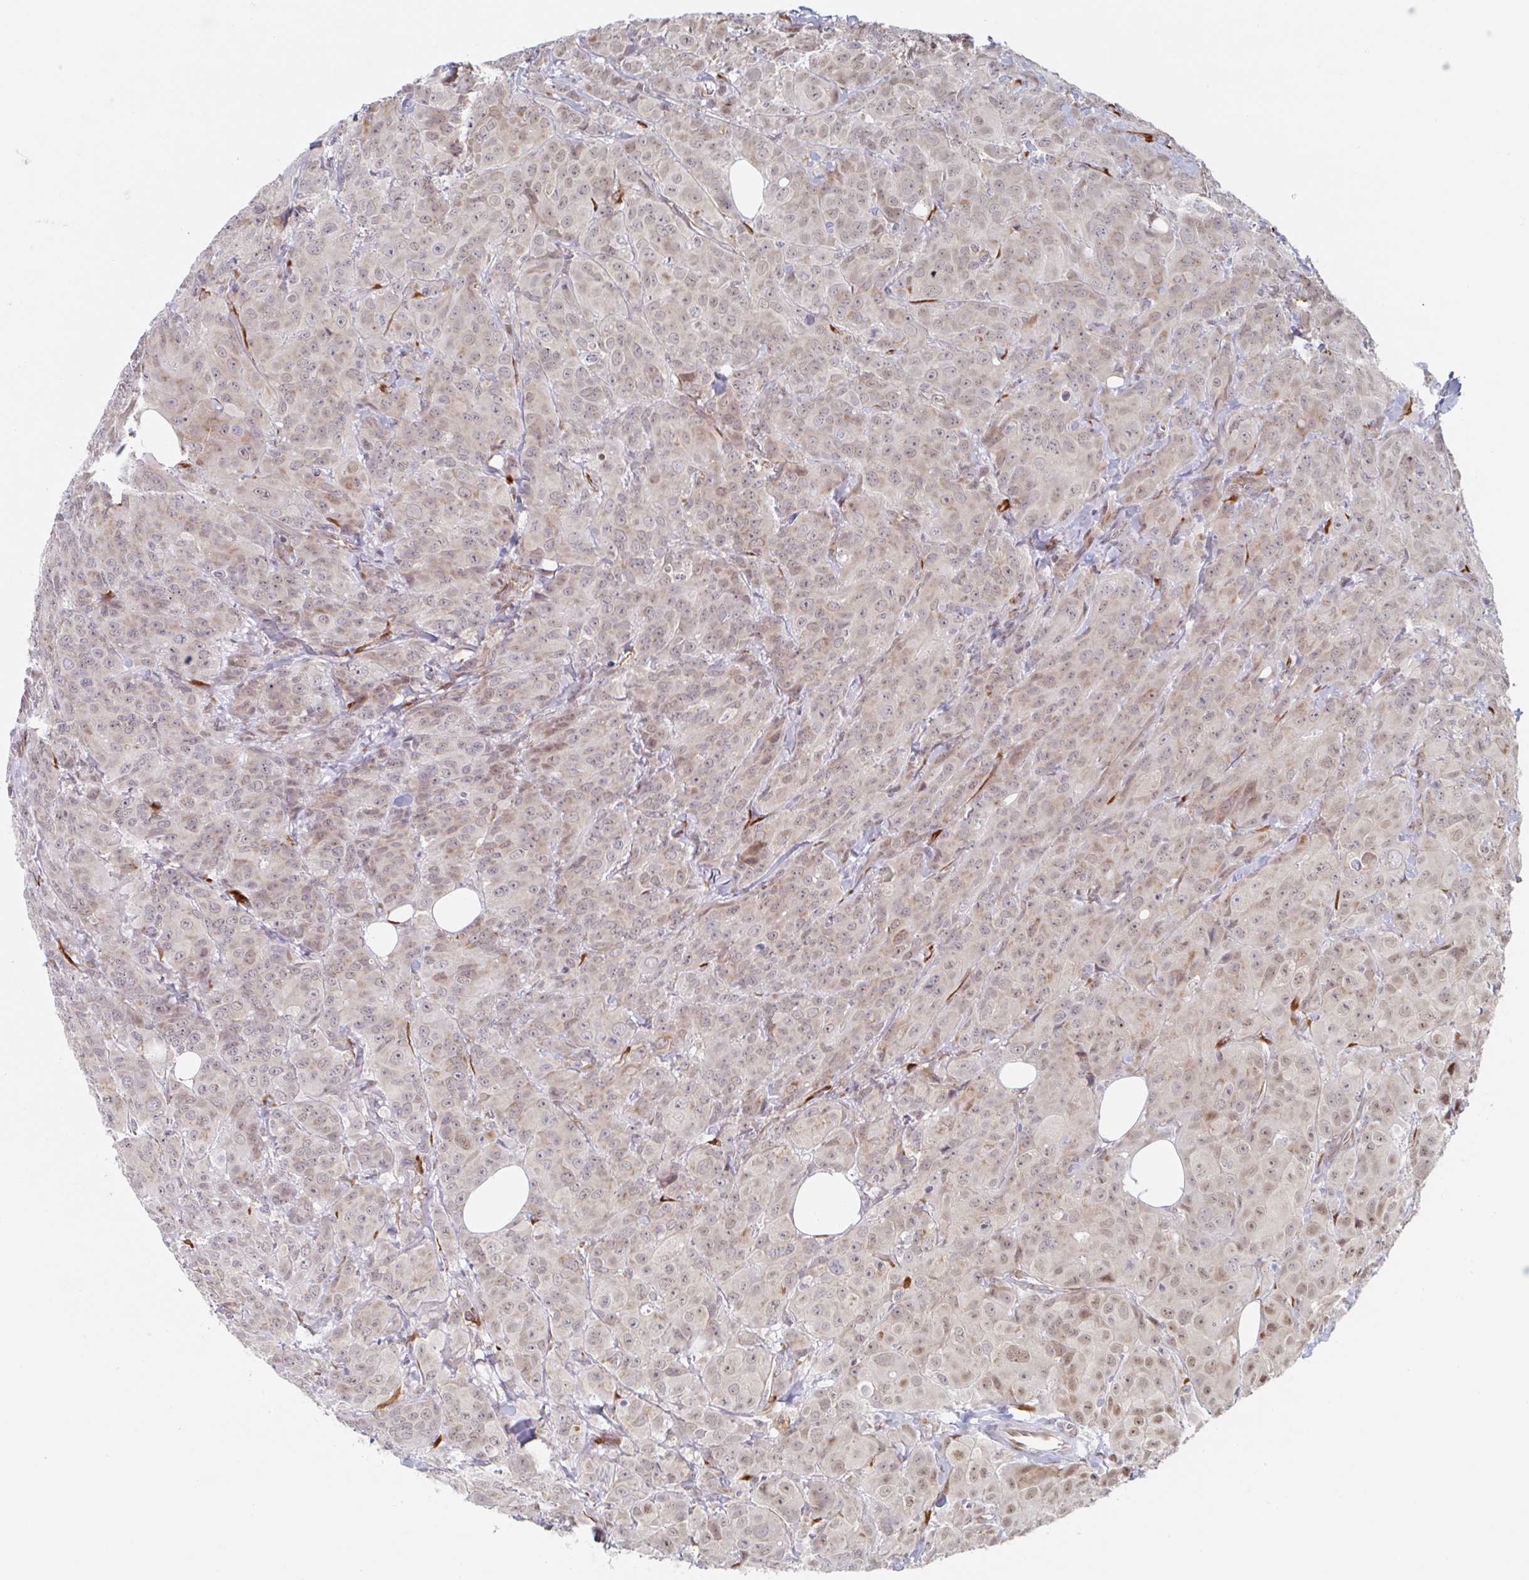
{"staining": {"intensity": "weak", "quantity": "25%-75%", "location": "cytoplasmic/membranous,nuclear"}, "tissue": "breast cancer", "cell_type": "Tumor cells", "image_type": "cancer", "snomed": [{"axis": "morphology", "description": "Normal tissue, NOS"}, {"axis": "morphology", "description": "Duct carcinoma"}, {"axis": "topography", "description": "Breast"}], "caption": "Protein expression analysis of human invasive ductal carcinoma (breast) reveals weak cytoplasmic/membranous and nuclear staining in approximately 25%-75% of tumor cells.", "gene": "TRAPPC10", "patient": {"sex": "female", "age": 43}}